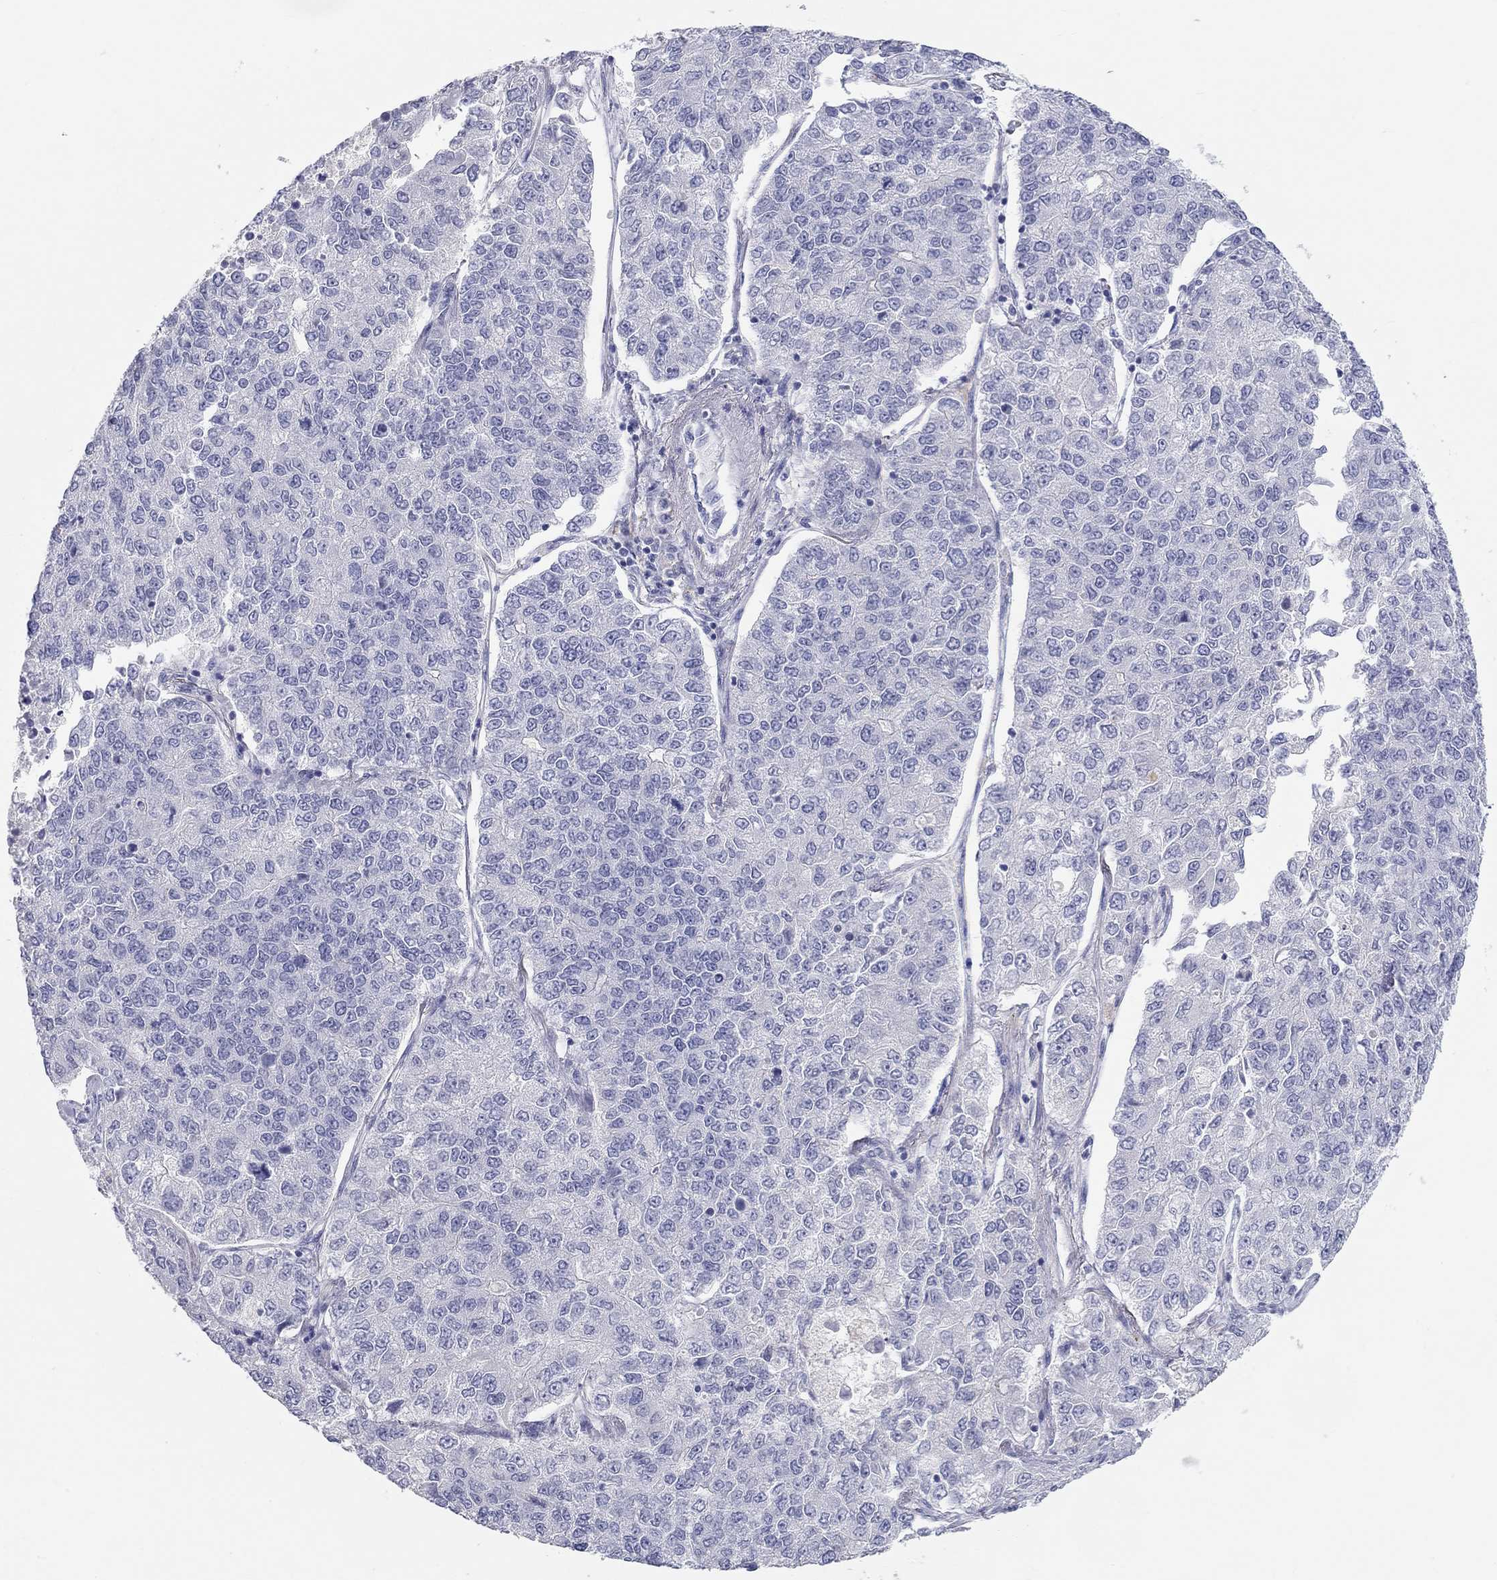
{"staining": {"intensity": "negative", "quantity": "none", "location": "none"}, "tissue": "lung cancer", "cell_type": "Tumor cells", "image_type": "cancer", "snomed": [{"axis": "morphology", "description": "Adenocarcinoma, NOS"}, {"axis": "topography", "description": "Lung"}], "caption": "Lung cancer stained for a protein using IHC reveals no staining tumor cells.", "gene": "PCDHGC5", "patient": {"sex": "male", "age": 49}}